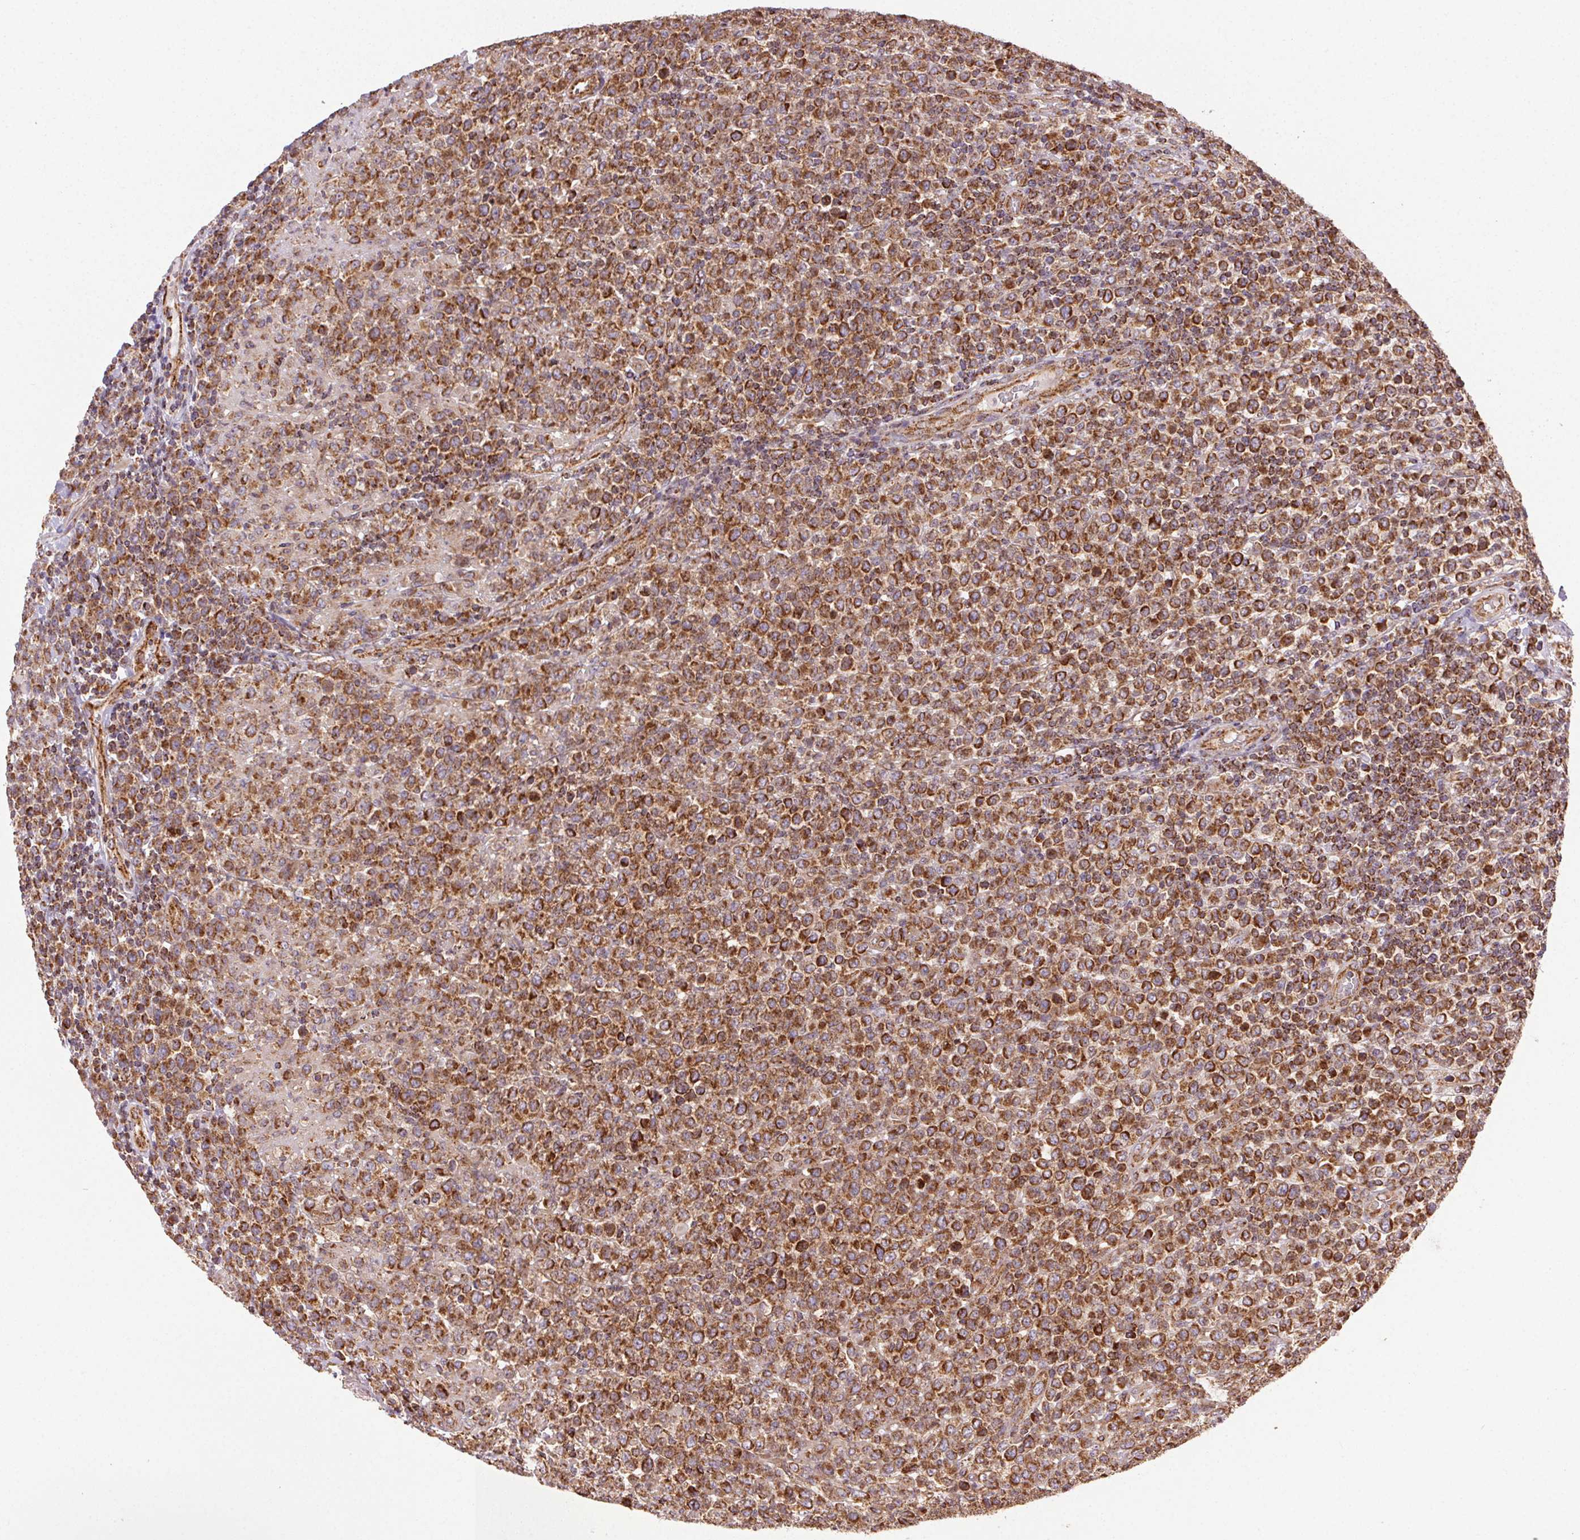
{"staining": {"intensity": "strong", "quantity": ">75%", "location": "cytoplasmic/membranous"}, "tissue": "lymphoma", "cell_type": "Tumor cells", "image_type": "cancer", "snomed": [{"axis": "morphology", "description": "Malignant lymphoma, non-Hodgkin's type, High grade"}, {"axis": "topography", "description": "Soft tissue"}], "caption": "Immunohistochemical staining of lymphoma shows high levels of strong cytoplasmic/membranous protein expression in approximately >75% of tumor cells.", "gene": "CLPB", "patient": {"sex": "female", "age": 56}}